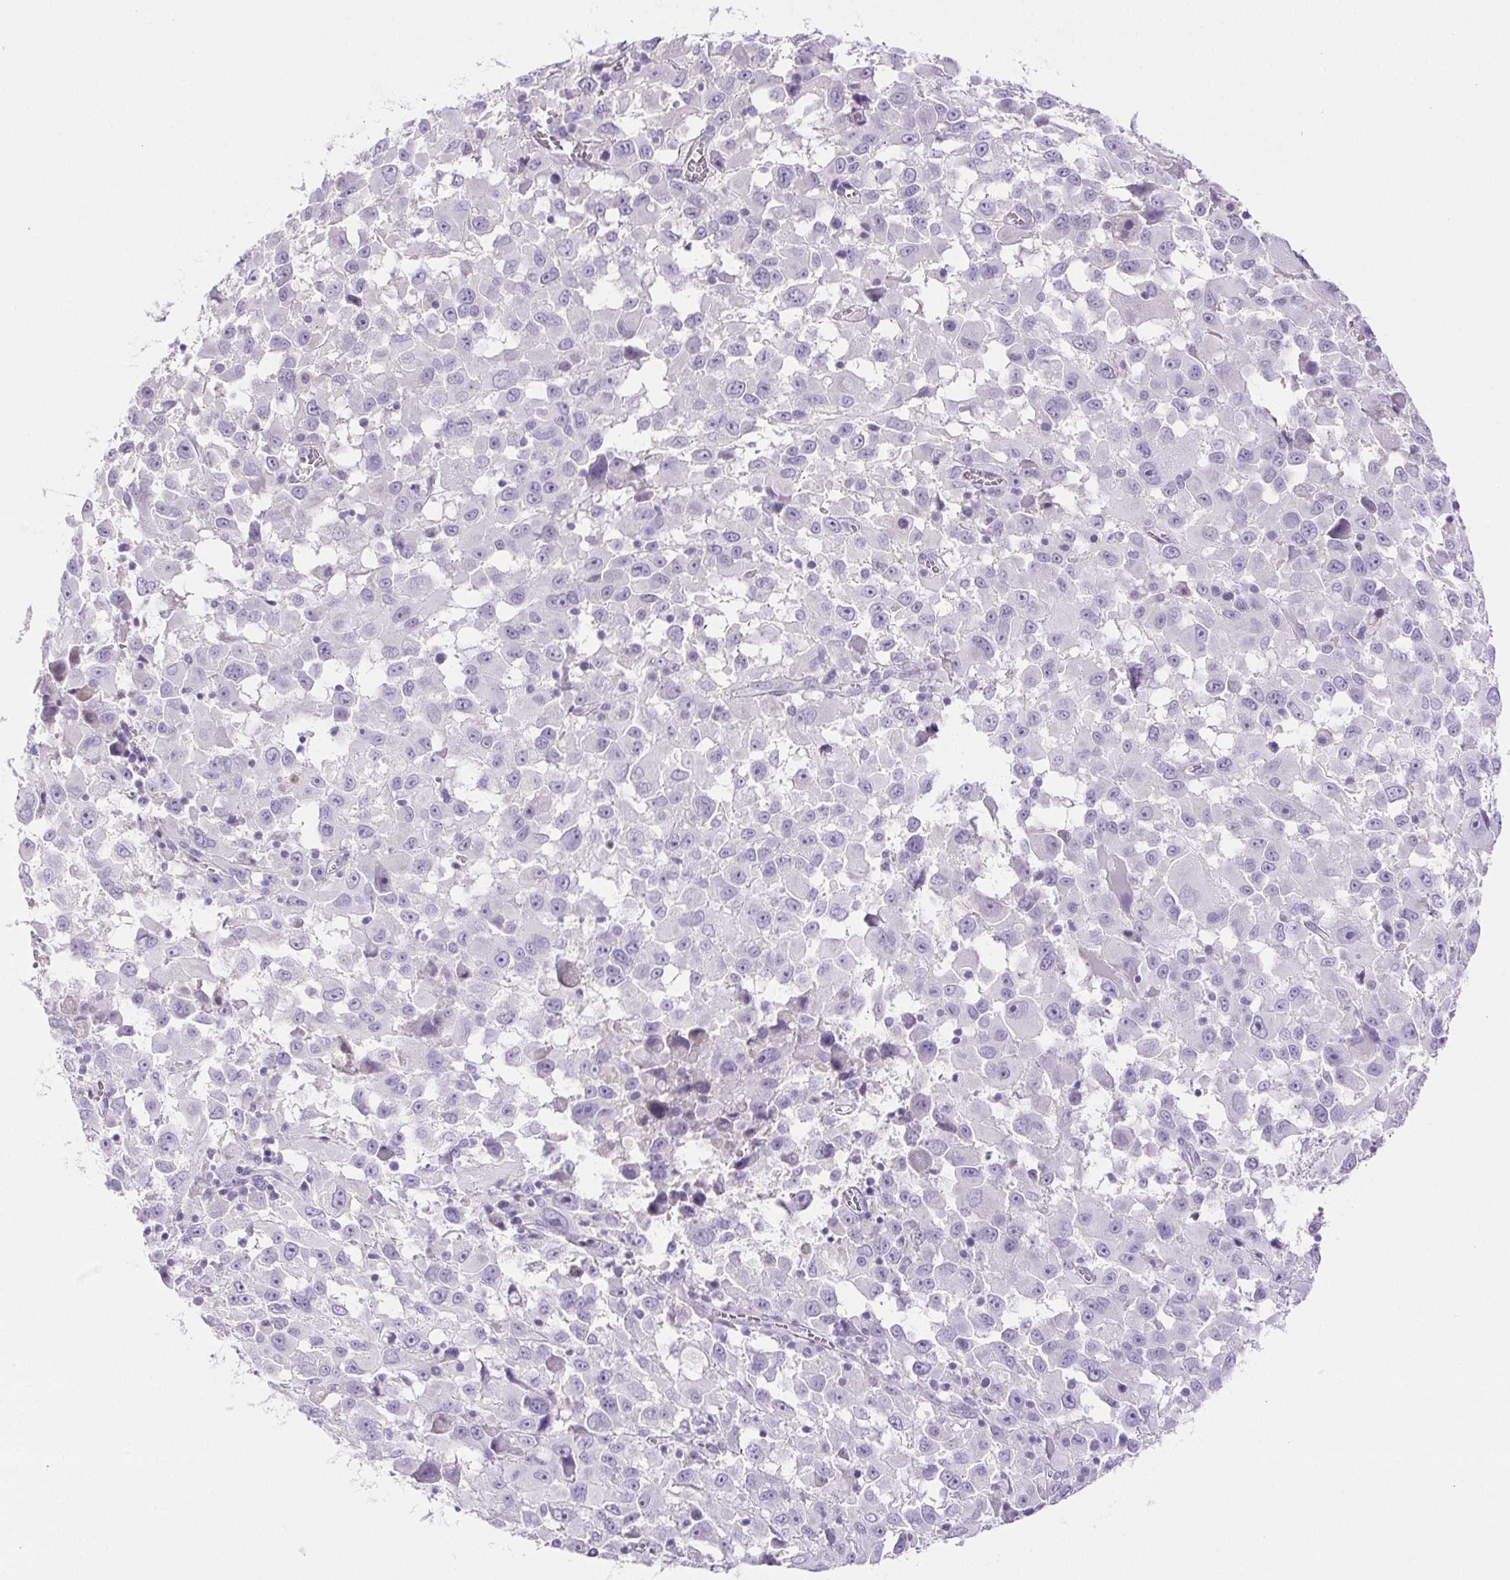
{"staining": {"intensity": "negative", "quantity": "none", "location": "none"}, "tissue": "melanoma", "cell_type": "Tumor cells", "image_type": "cancer", "snomed": [{"axis": "morphology", "description": "Malignant melanoma, Metastatic site"}, {"axis": "topography", "description": "Soft tissue"}], "caption": "Immunohistochemistry (IHC) of human malignant melanoma (metastatic site) demonstrates no staining in tumor cells. The staining is performed using DAB (3,3'-diaminobenzidine) brown chromogen with nuclei counter-stained in using hematoxylin.", "gene": "PAPPA2", "patient": {"sex": "male", "age": 50}}